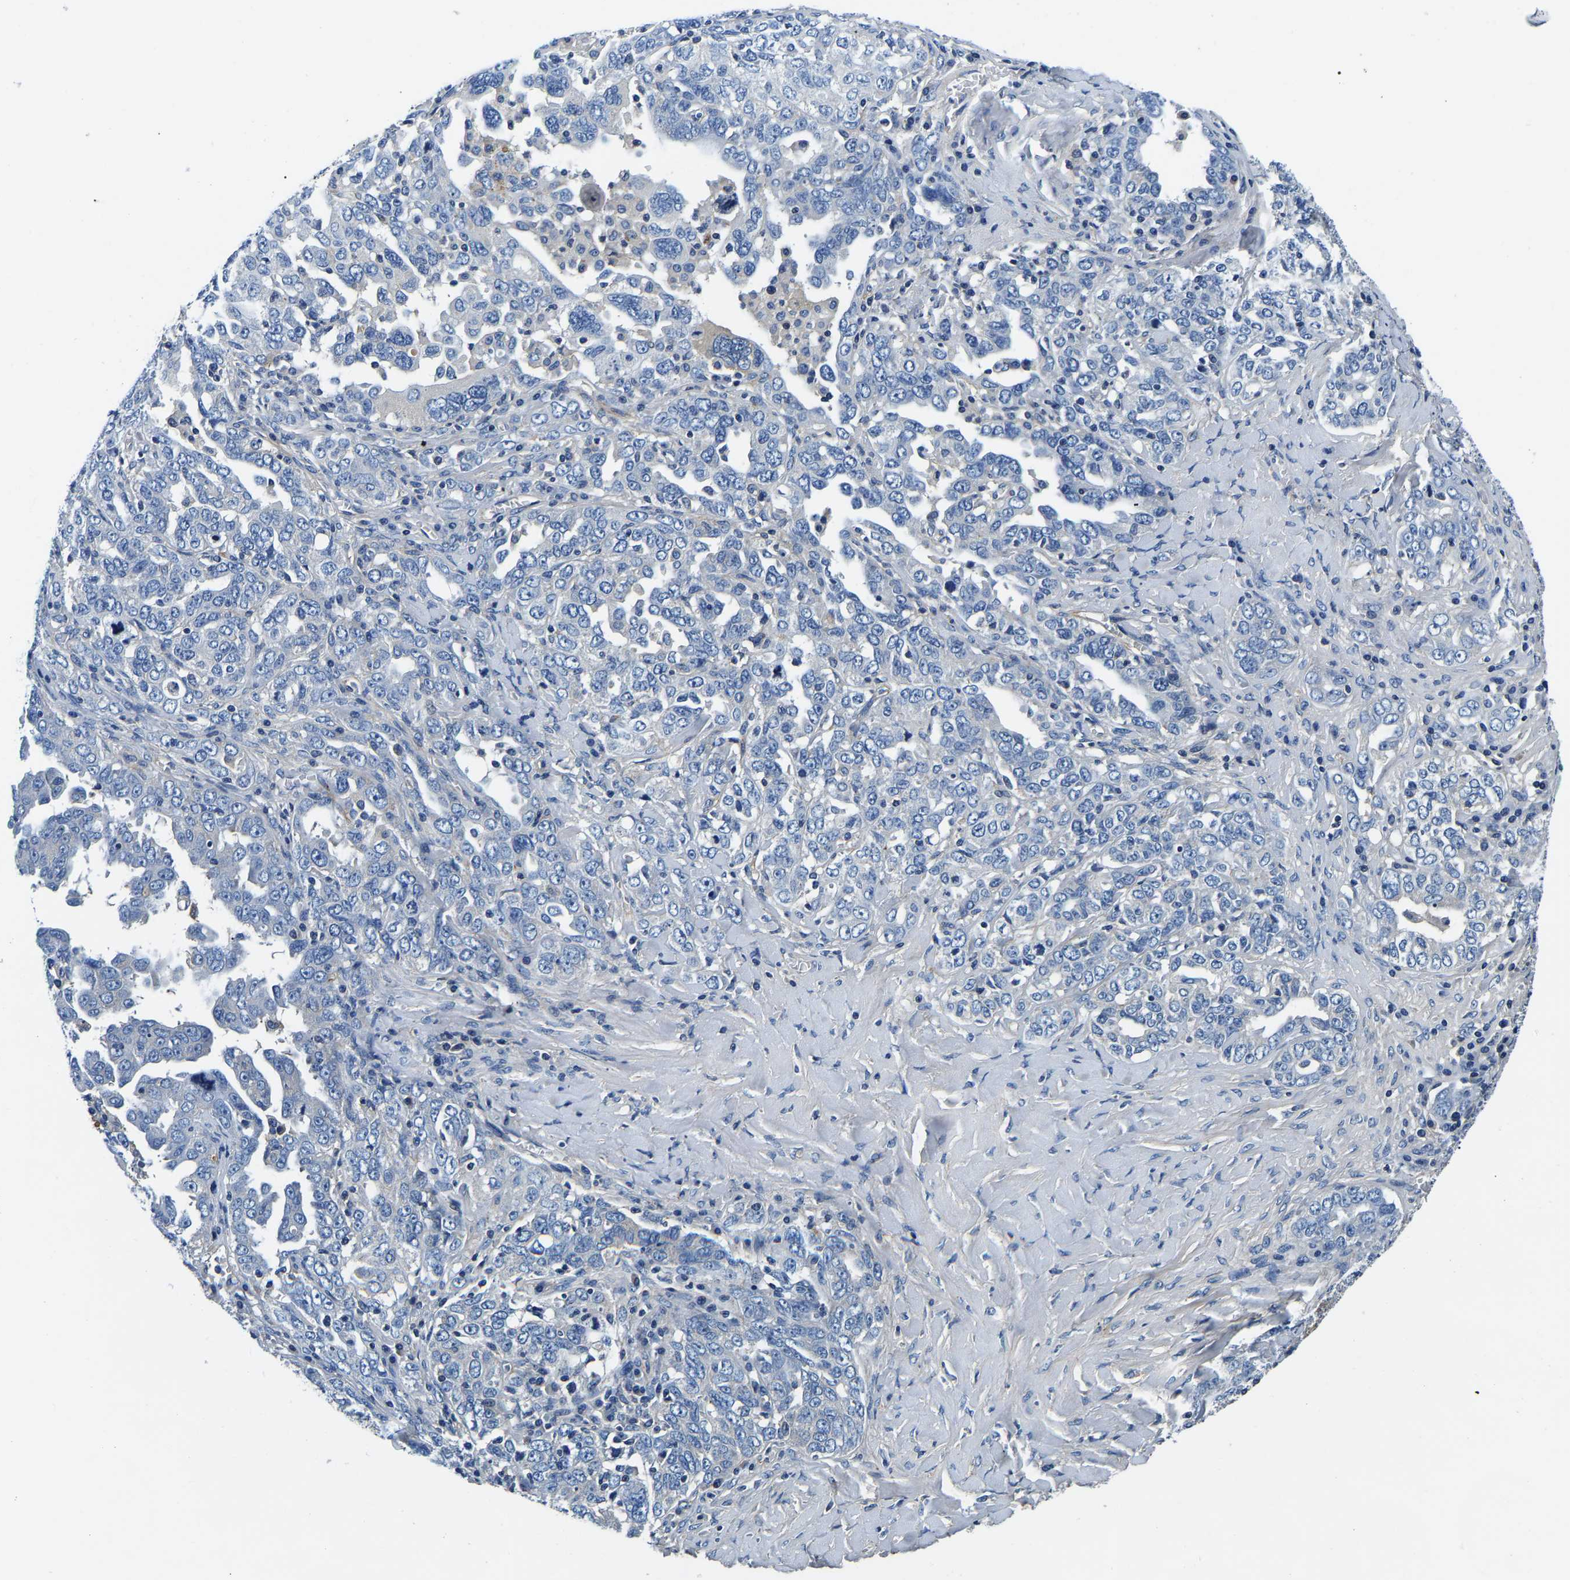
{"staining": {"intensity": "negative", "quantity": "none", "location": "none"}, "tissue": "ovarian cancer", "cell_type": "Tumor cells", "image_type": "cancer", "snomed": [{"axis": "morphology", "description": "Carcinoma, endometroid"}, {"axis": "topography", "description": "Ovary"}], "caption": "This is an immunohistochemistry micrograph of endometroid carcinoma (ovarian). There is no positivity in tumor cells.", "gene": "SH3GLB1", "patient": {"sex": "female", "age": 62}}